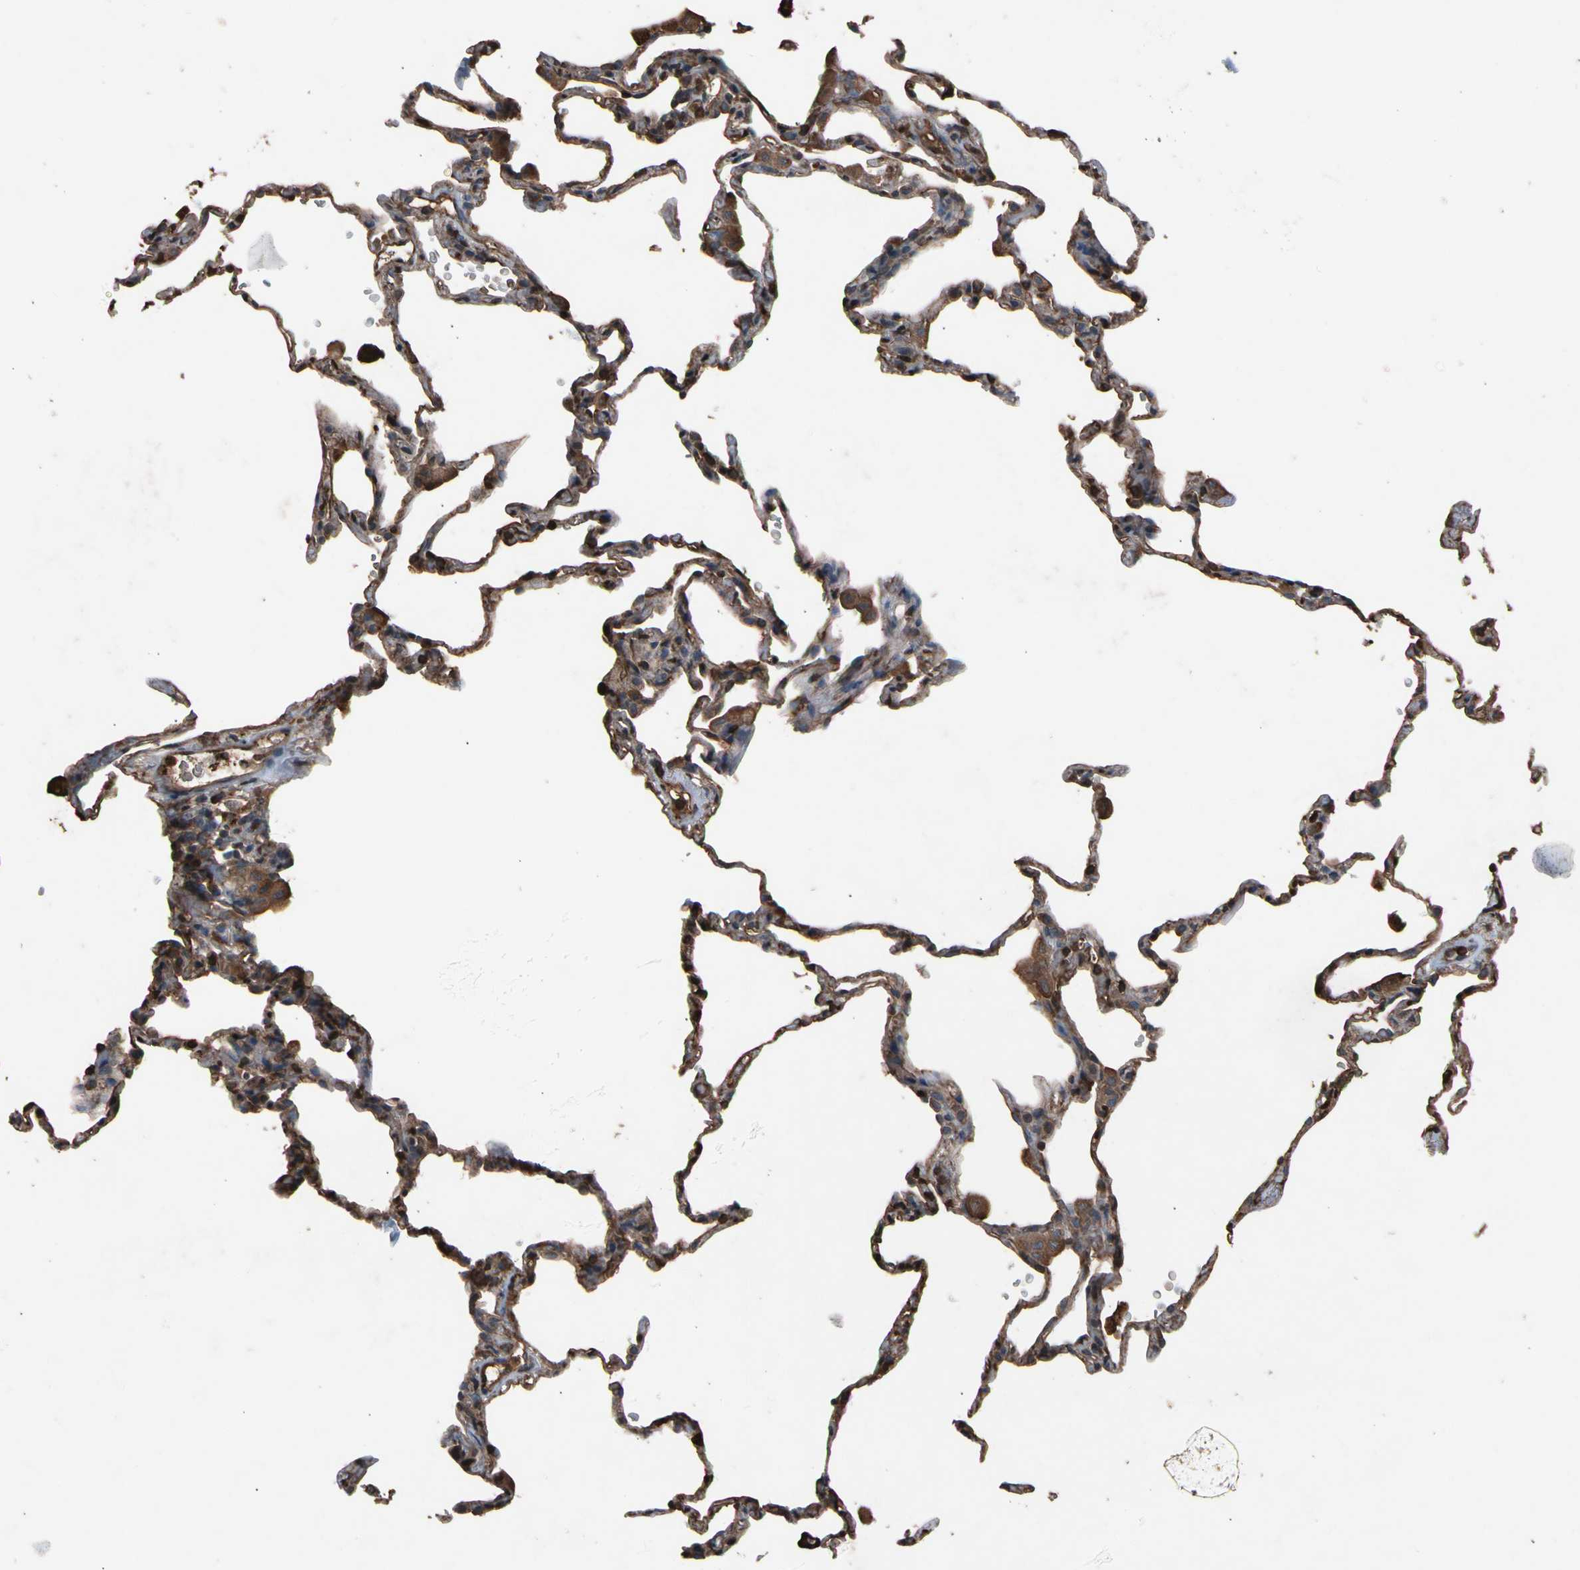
{"staining": {"intensity": "moderate", "quantity": ">75%", "location": "cytoplasmic/membranous,nuclear"}, "tissue": "lung", "cell_type": "Alveolar cells", "image_type": "normal", "snomed": [{"axis": "morphology", "description": "Normal tissue, NOS"}, {"axis": "topography", "description": "Lung"}], "caption": "The micrograph reveals immunohistochemical staining of benign lung. There is moderate cytoplasmic/membranous,nuclear expression is present in about >75% of alveolar cells. (DAB (3,3'-diaminobenzidine) IHC with brightfield microscopy, high magnification).", "gene": "PRDX4", "patient": {"sex": "male", "age": 59}}